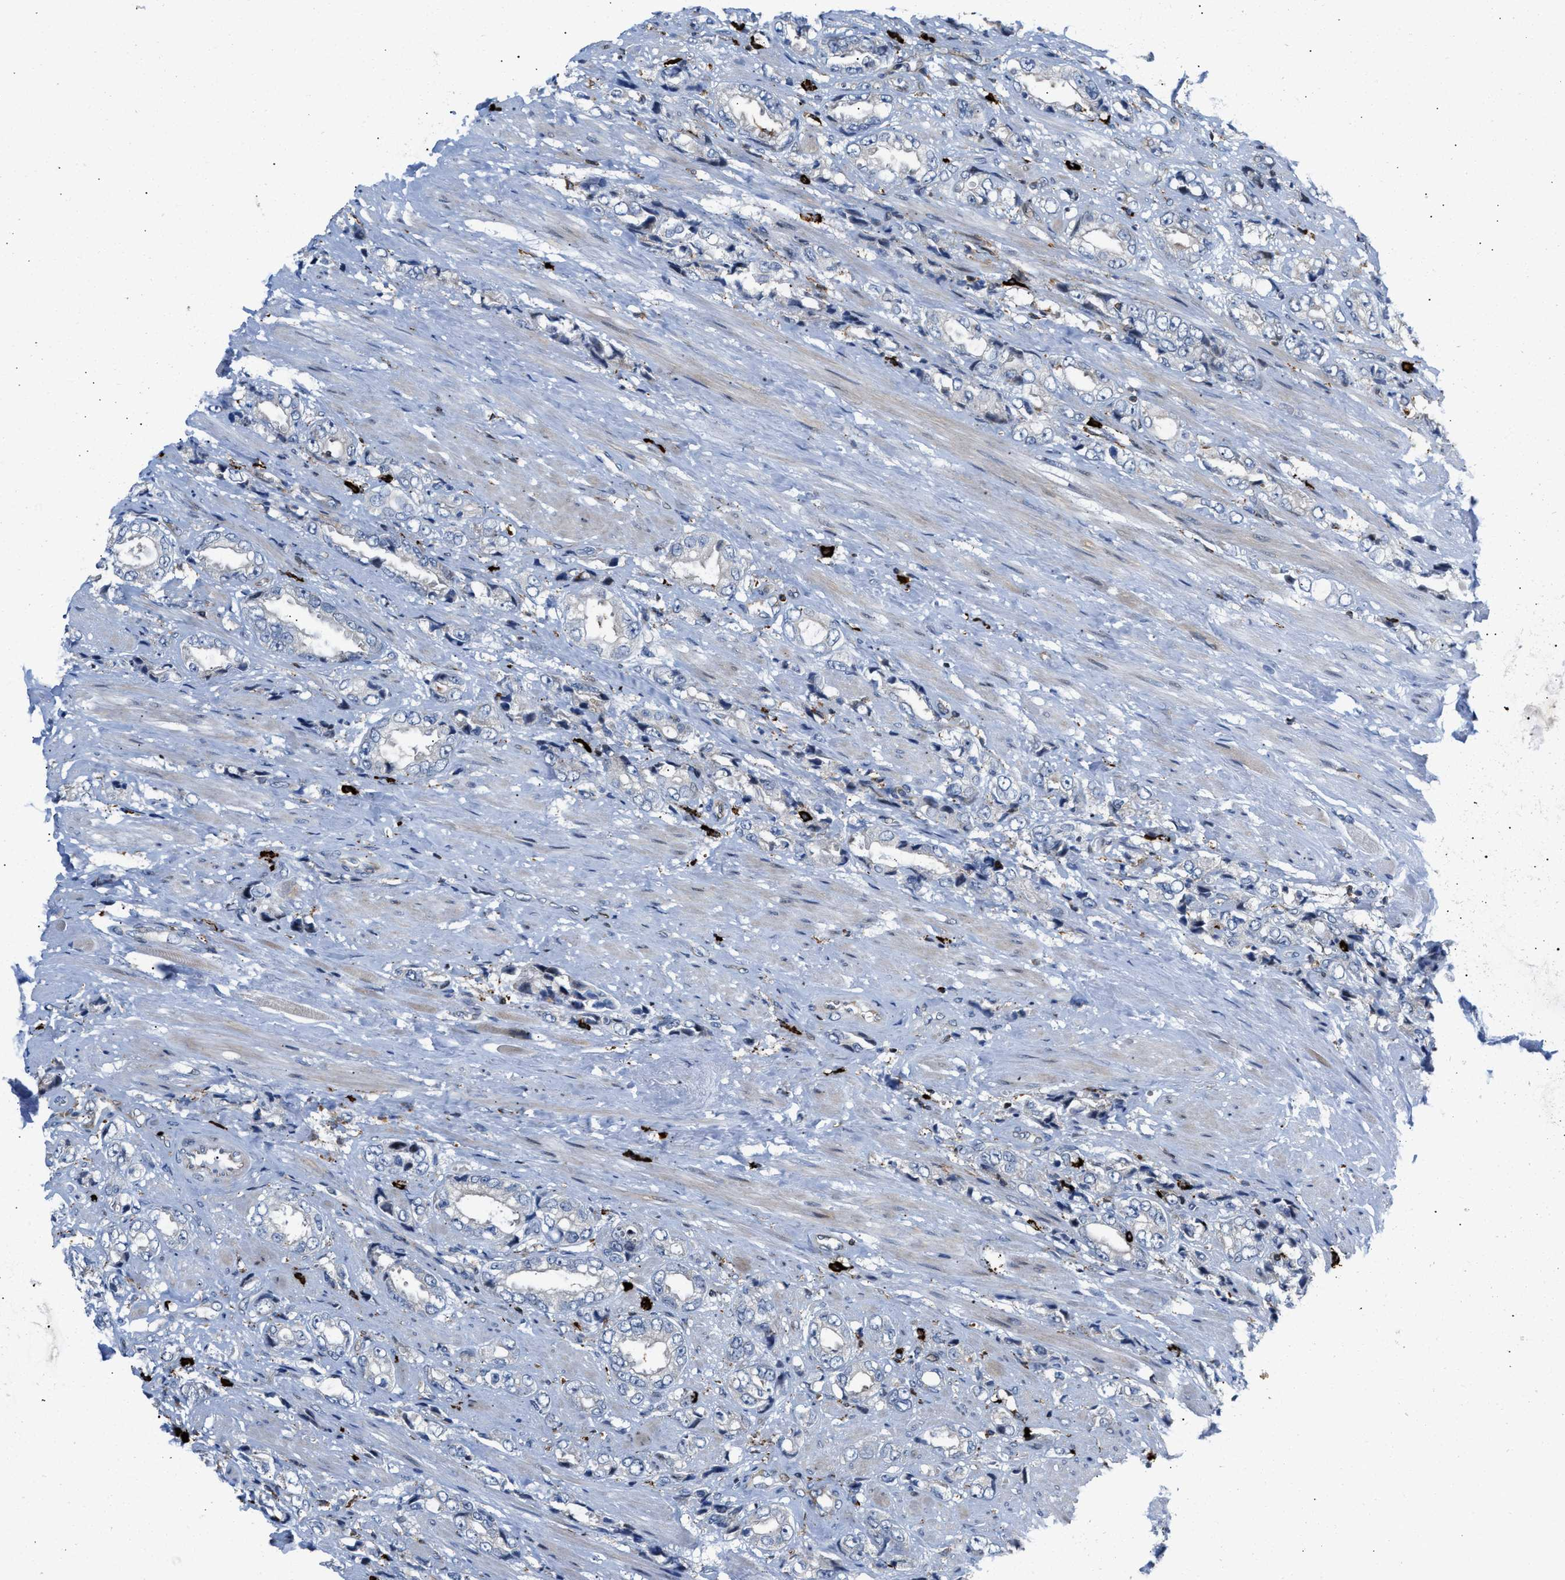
{"staining": {"intensity": "negative", "quantity": "none", "location": "none"}, "tissue": "prostate cancer", "cell_type": "Tumor cells", "image_type": "cancer", "snomed": [{"axis": "morphology", "description": "Adenocarcinoma, High grade"}, {"axis": "topography", "description": "Prostate"}], "caption": "A high-resolution photomicrograph shows immunohistochemistry staining of prostate cancer (adenocarcinoma (high-grade)), which shows no significant staining in tumor cells.", "gene": "ATP9A", "patient": {"sex": "male", "age": 61}}